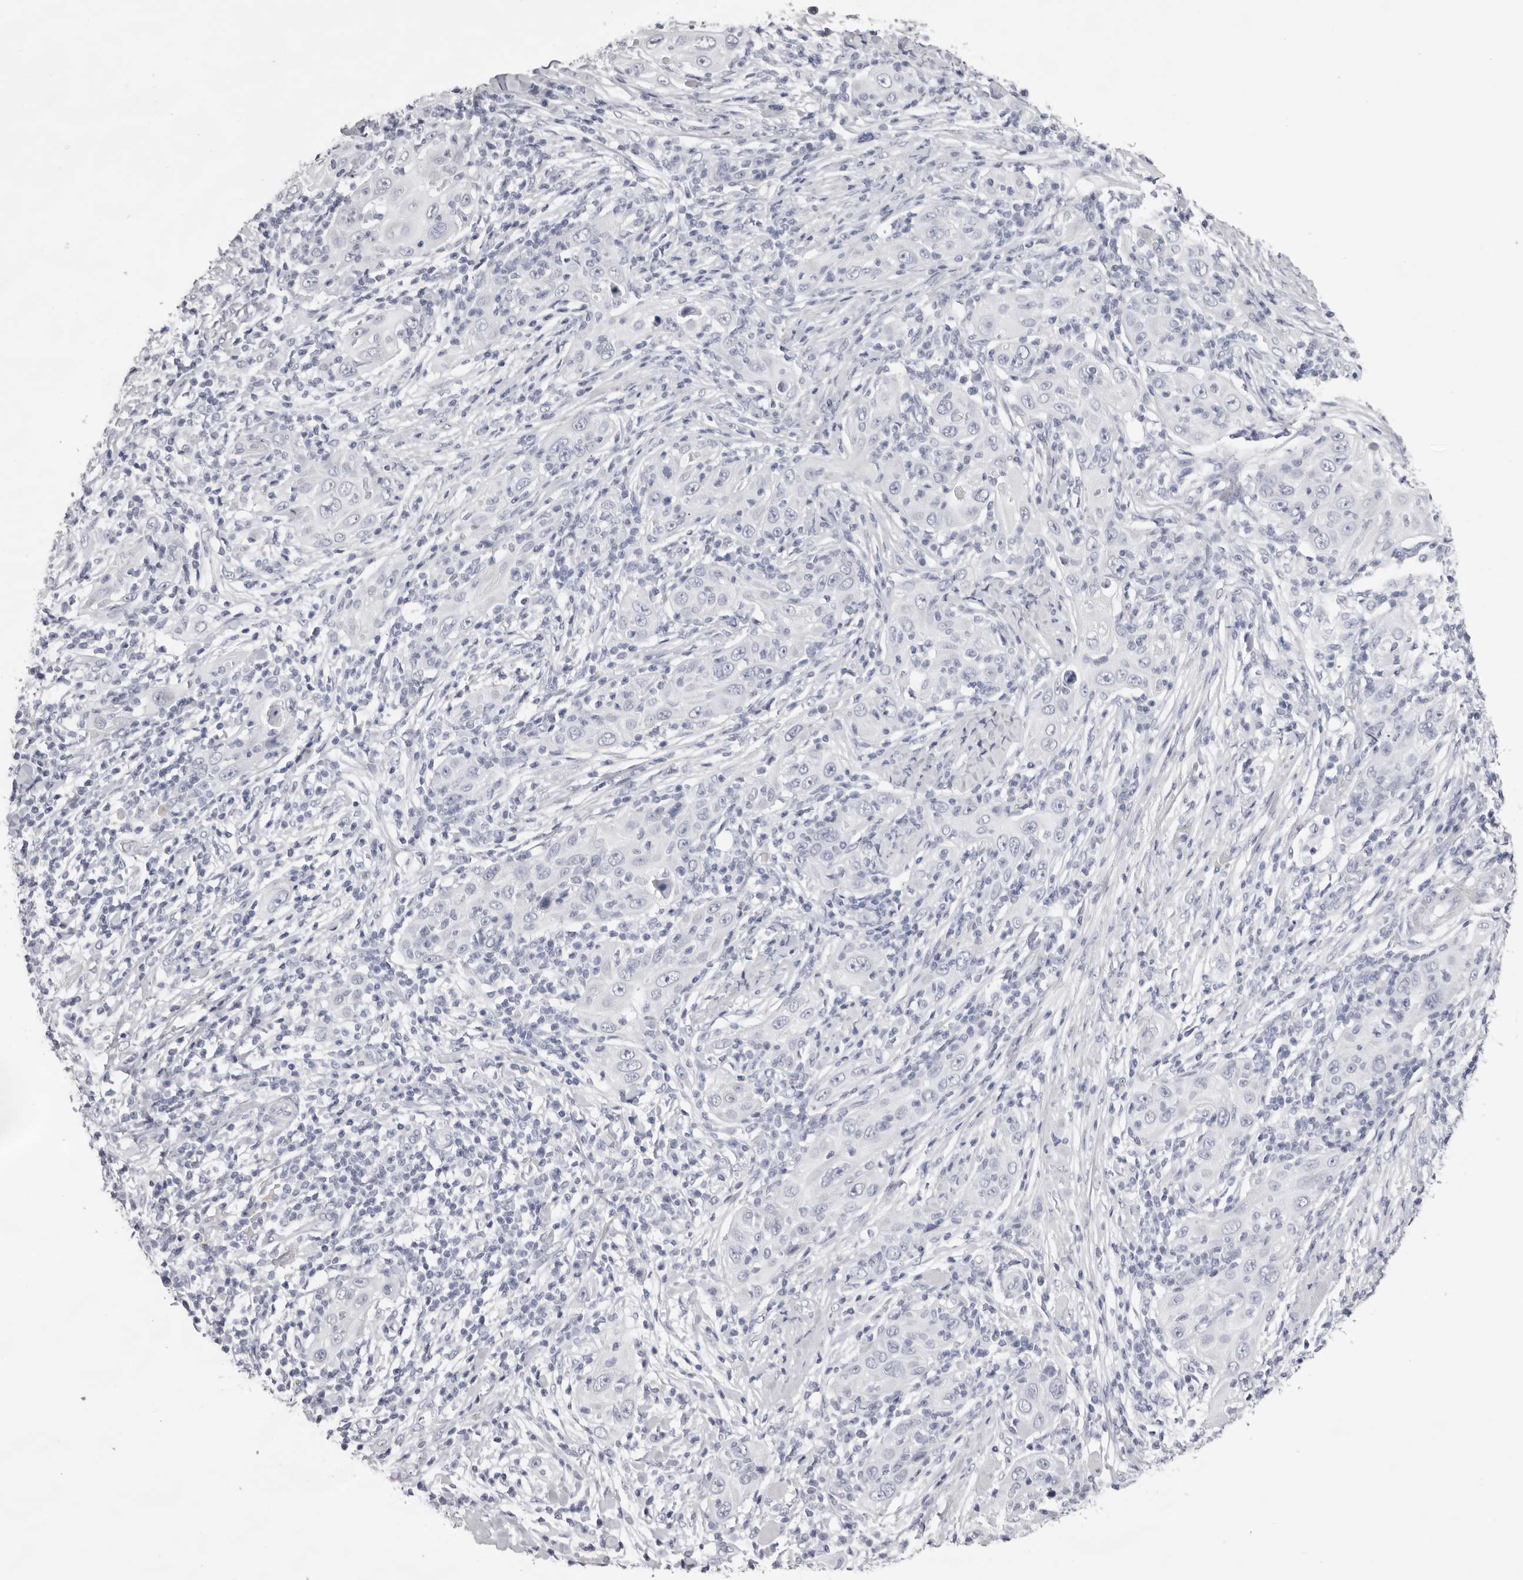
{"staining": {"intensity": "negative", "quantity": "none", "location": "none"}, "tissue": "skin cancer", "cell_type": "Tumor cells", "image_type": "cancer", "snomed": [{"axis": "morphology", "description": "Squamous cell carcinoma, NOS"}, {"axis": "topography", "description": "Skin"}], "caption": "A histopathology image of human skin cancer (squamous cell carcinoma) is negative for staining in tumor cells.", "gene": "SPTA1", "patient": {"sex": "female", "age": 88}}